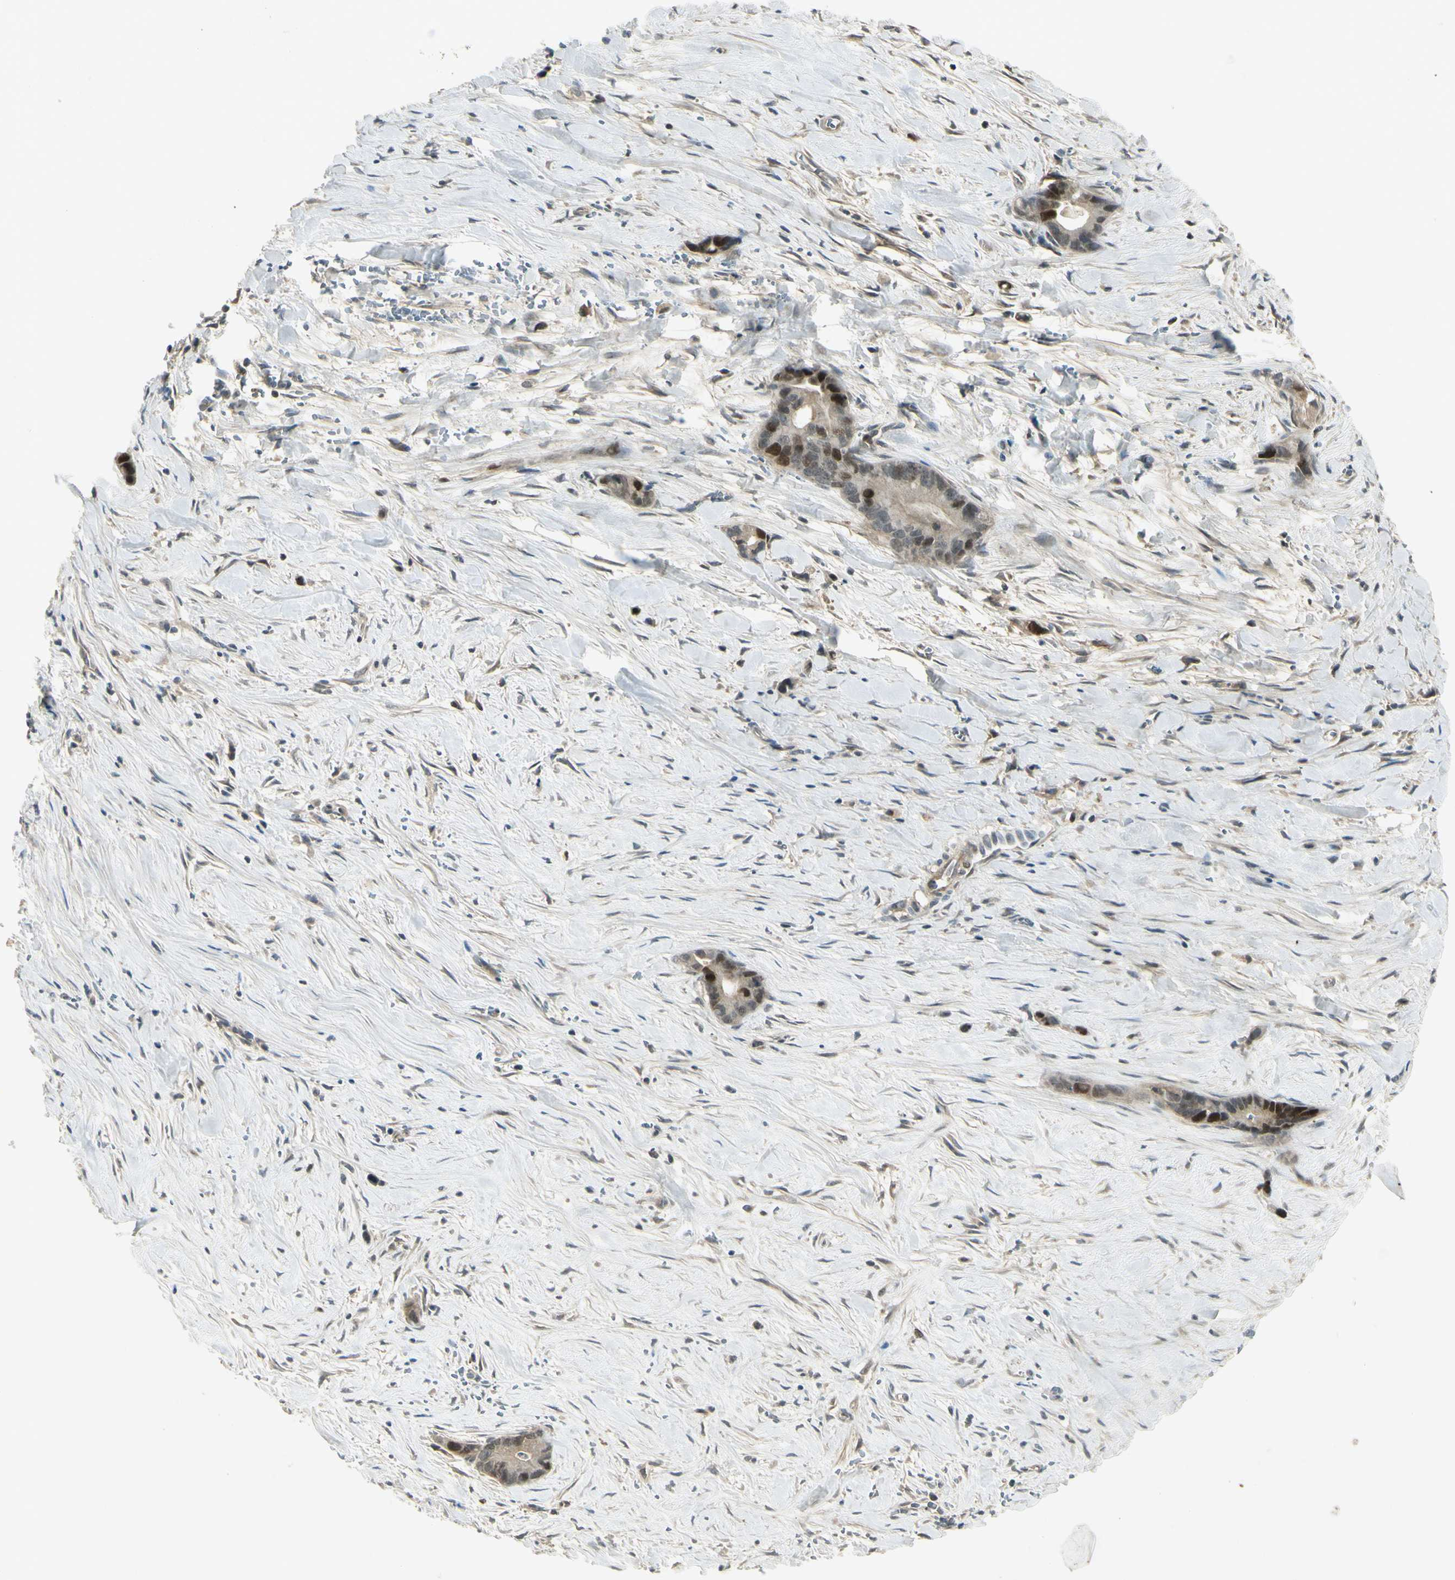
{"staining": {"intensity": "strong", "quantity": "<25%", "location": "nuclear"}, "tissue": "liver cancer", "cell_type": "Tumor cells", "image_type": "cancer", "snomed": [{"axis": "morphology", "description": "Cholangiocarcinoma"}, {"axis": "topography", "description": "Liver"}], "caption": "The immunohistochemical stain labels strong nuclear expression in tumor cells of liver cancer (cholangiocarcinoma) tissue.", "gene": "RAD18", "patient": {"sex": "female", "age": 55}}